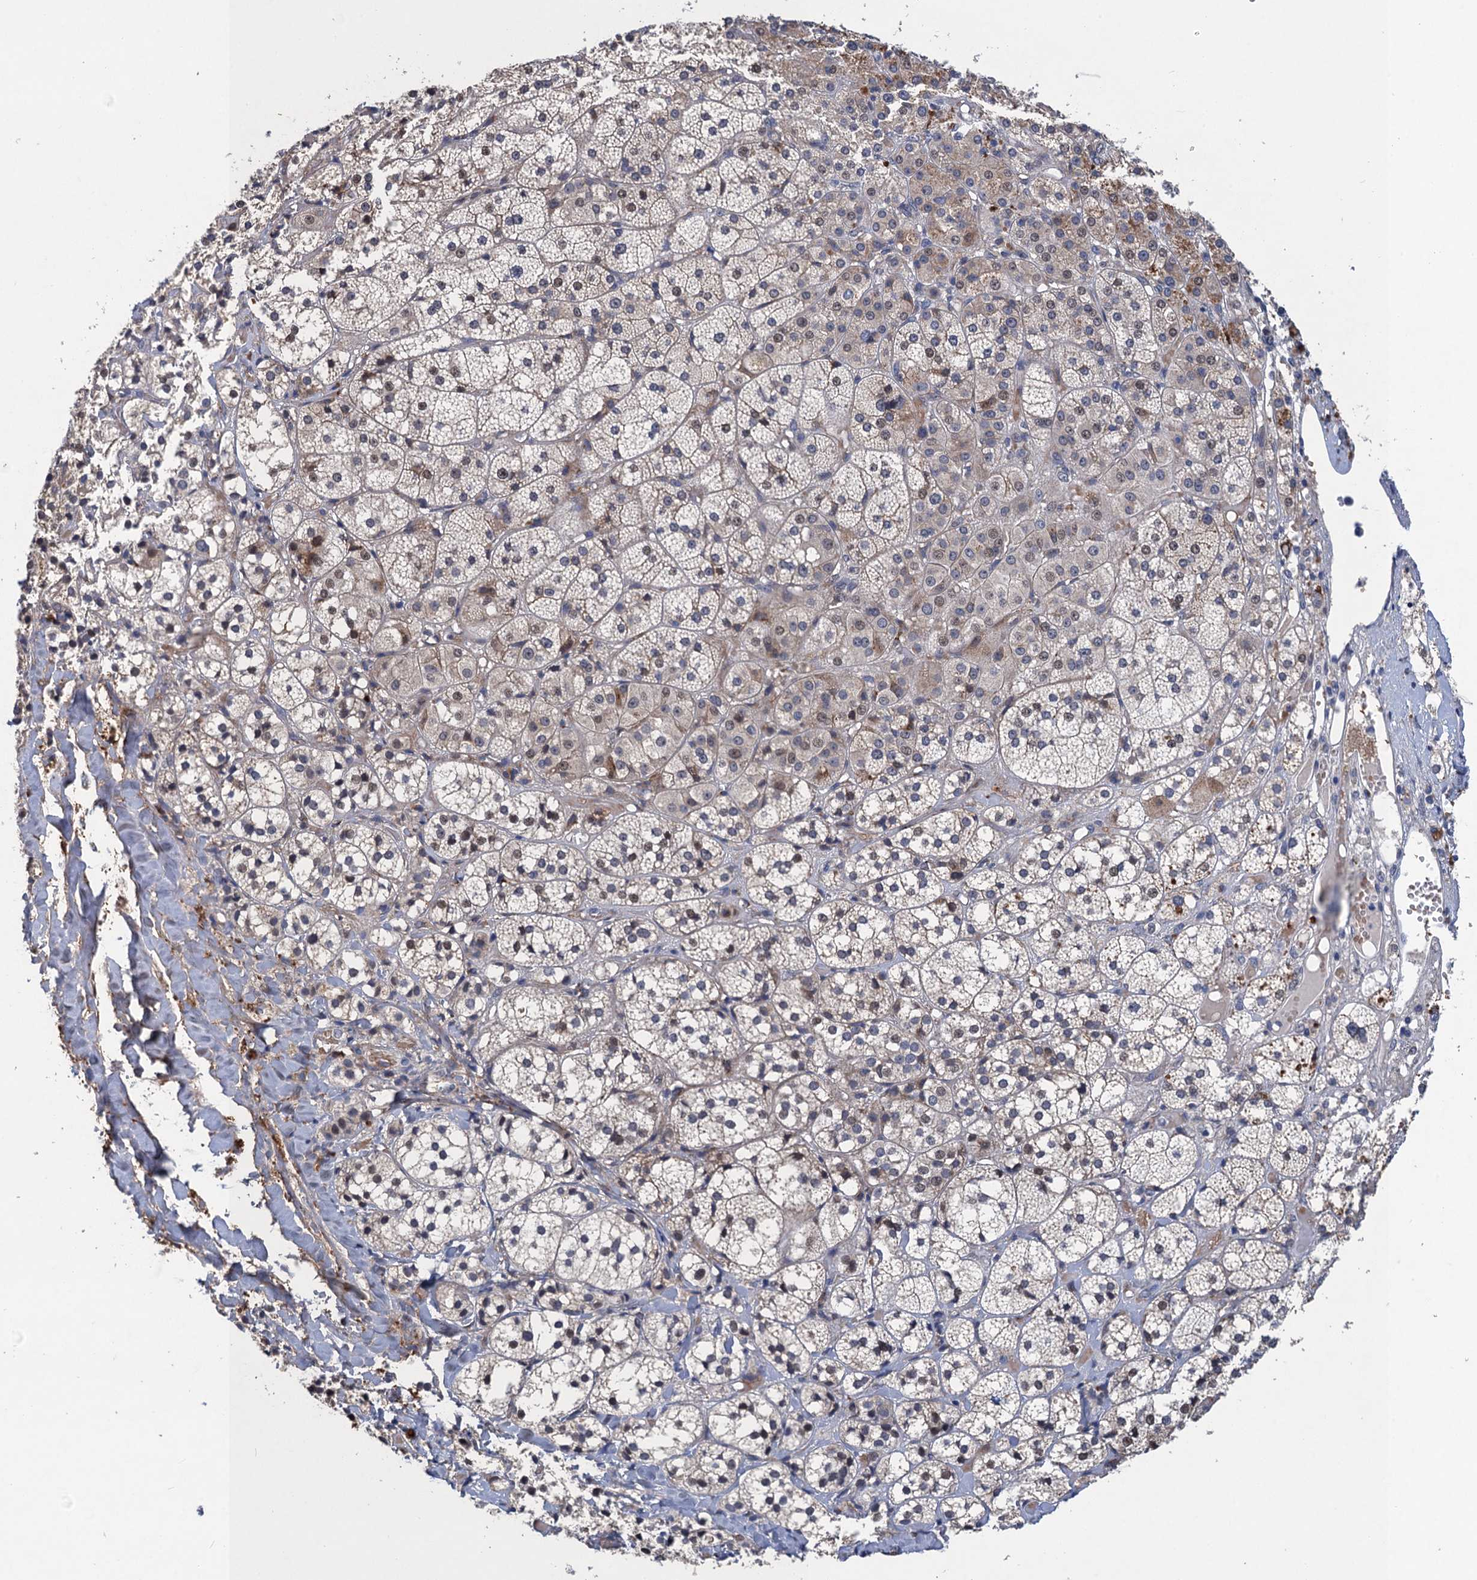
{"staining": {"intensity": "moderate", "quantity": "25%-75%", "location": "cytoplasmic/membranous,nuclear"}, "tissue": "adrenal gland", "cell_type": "Glandular cells", "image_type": "normal", "snomed": [{"axis": "morphology", "description": "Normal tissue, NOS"}, {"axis": "topography", "description": "Adrenal gland"}], "caption": "This histopathology image displays unremarkable adrenal gland stained with immunohistochemistry to label a protein in brown. The cytoplasmic/membranous,nuclear of glandular cells show moderate positivity for the protein. Nuclei are counter-stained blue.", "gene": "TRAF7", "patient": {"sex": "female", "age": 61}}